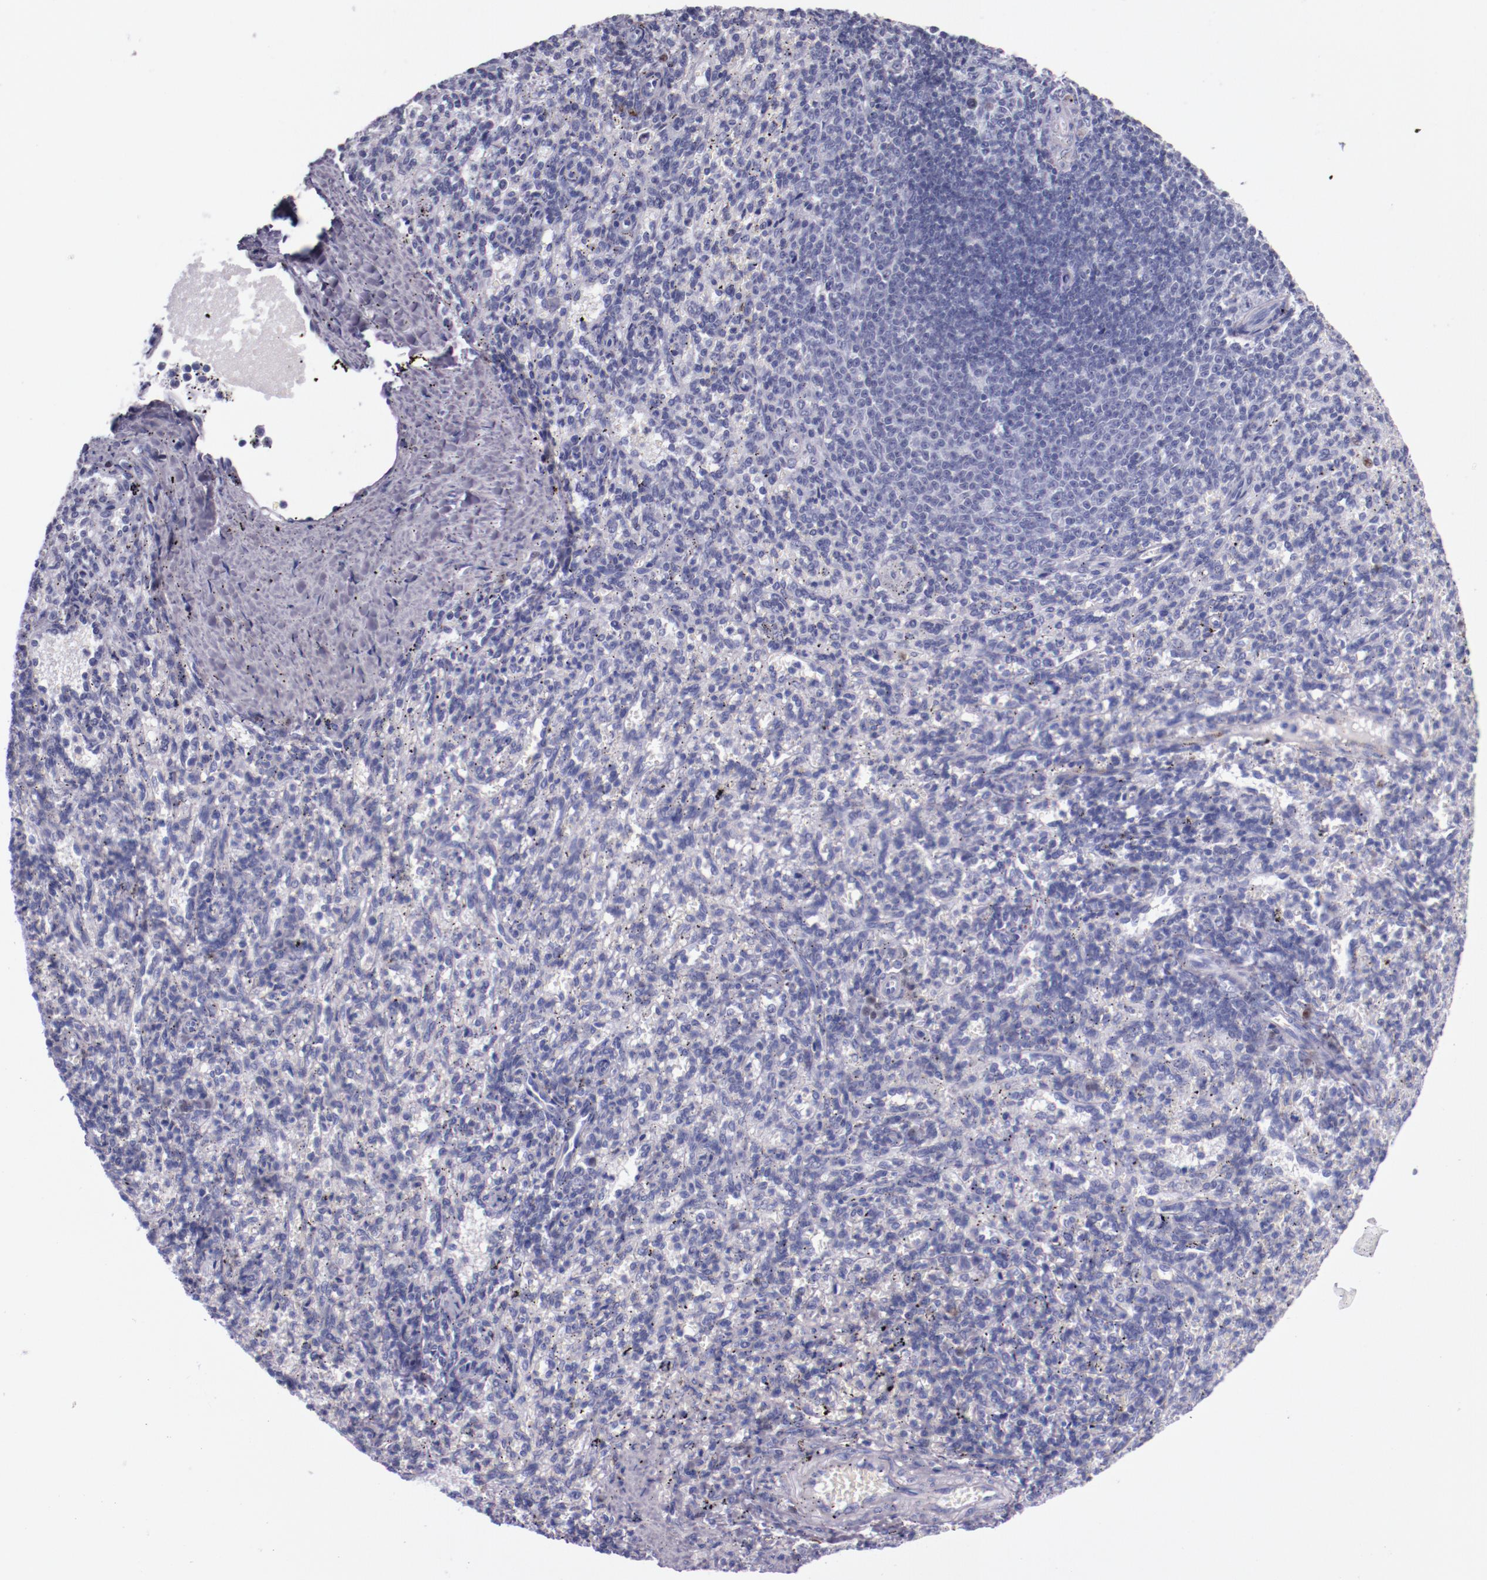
{"staining": {"intensity": "negative", "quantity": "none", "location": "none"}, "tissue": "spleen", "cell_type": "Cells in red pulp", "image_type": "normal", "snomed": [{"axis": "morphology", "description": "Normal tissue, NOS"}, {"axis": "topography", "description": "Spleen"}], "caption": "A high-resolution photomicrograph shows immunohistochemistry staining of unremarkable spleen, which reveals no significant expression in cells in red pulp. (DAB immunohistochemistry (IHC), high magnification).", "gene": "IRF4", "patient": {"sex": "female", "age": 10}}